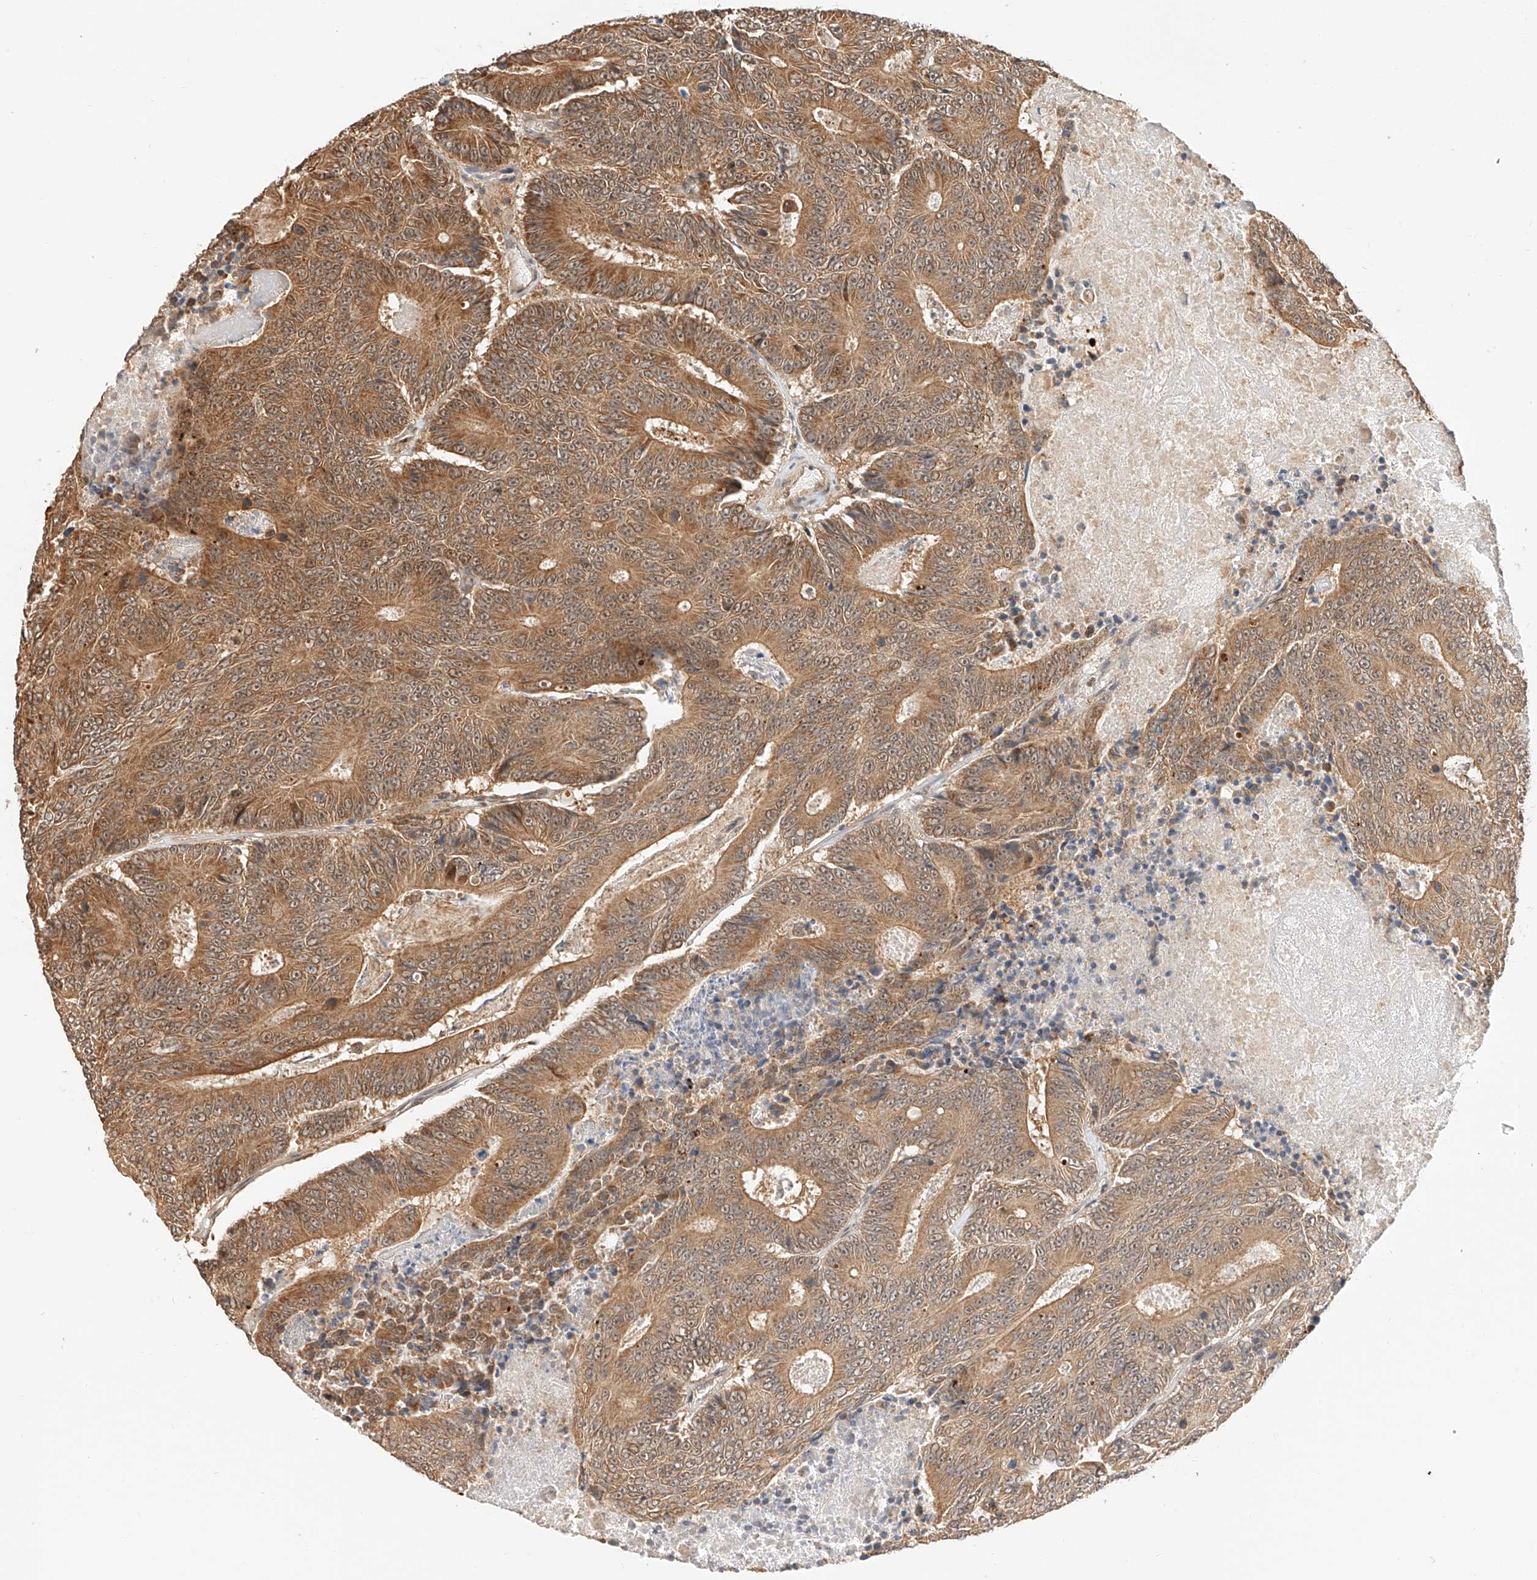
{"staining": {"intensity": "moderate", "quantity": ">75%", "location": "cytoplasmic/membranous,nuclear"}, "tissue": "colorectal cancer", "cell_type": "Tumor cells", "image_type": "cancer", "snomed": [{"axis": "morphology", "description": "Adenocarcinoma, NOS"}, {"axis": "topography", "description": "Colon"}], "caption": "Moderate cytoplasmic/membranous and nuclear expression for a protein is present in about >75% of tumor cells of colorectal adenocarcinoma using immunohistochemistry (IHC).", "gene": "EIF4H", "patient": {"sex": "male", "age": 83}}